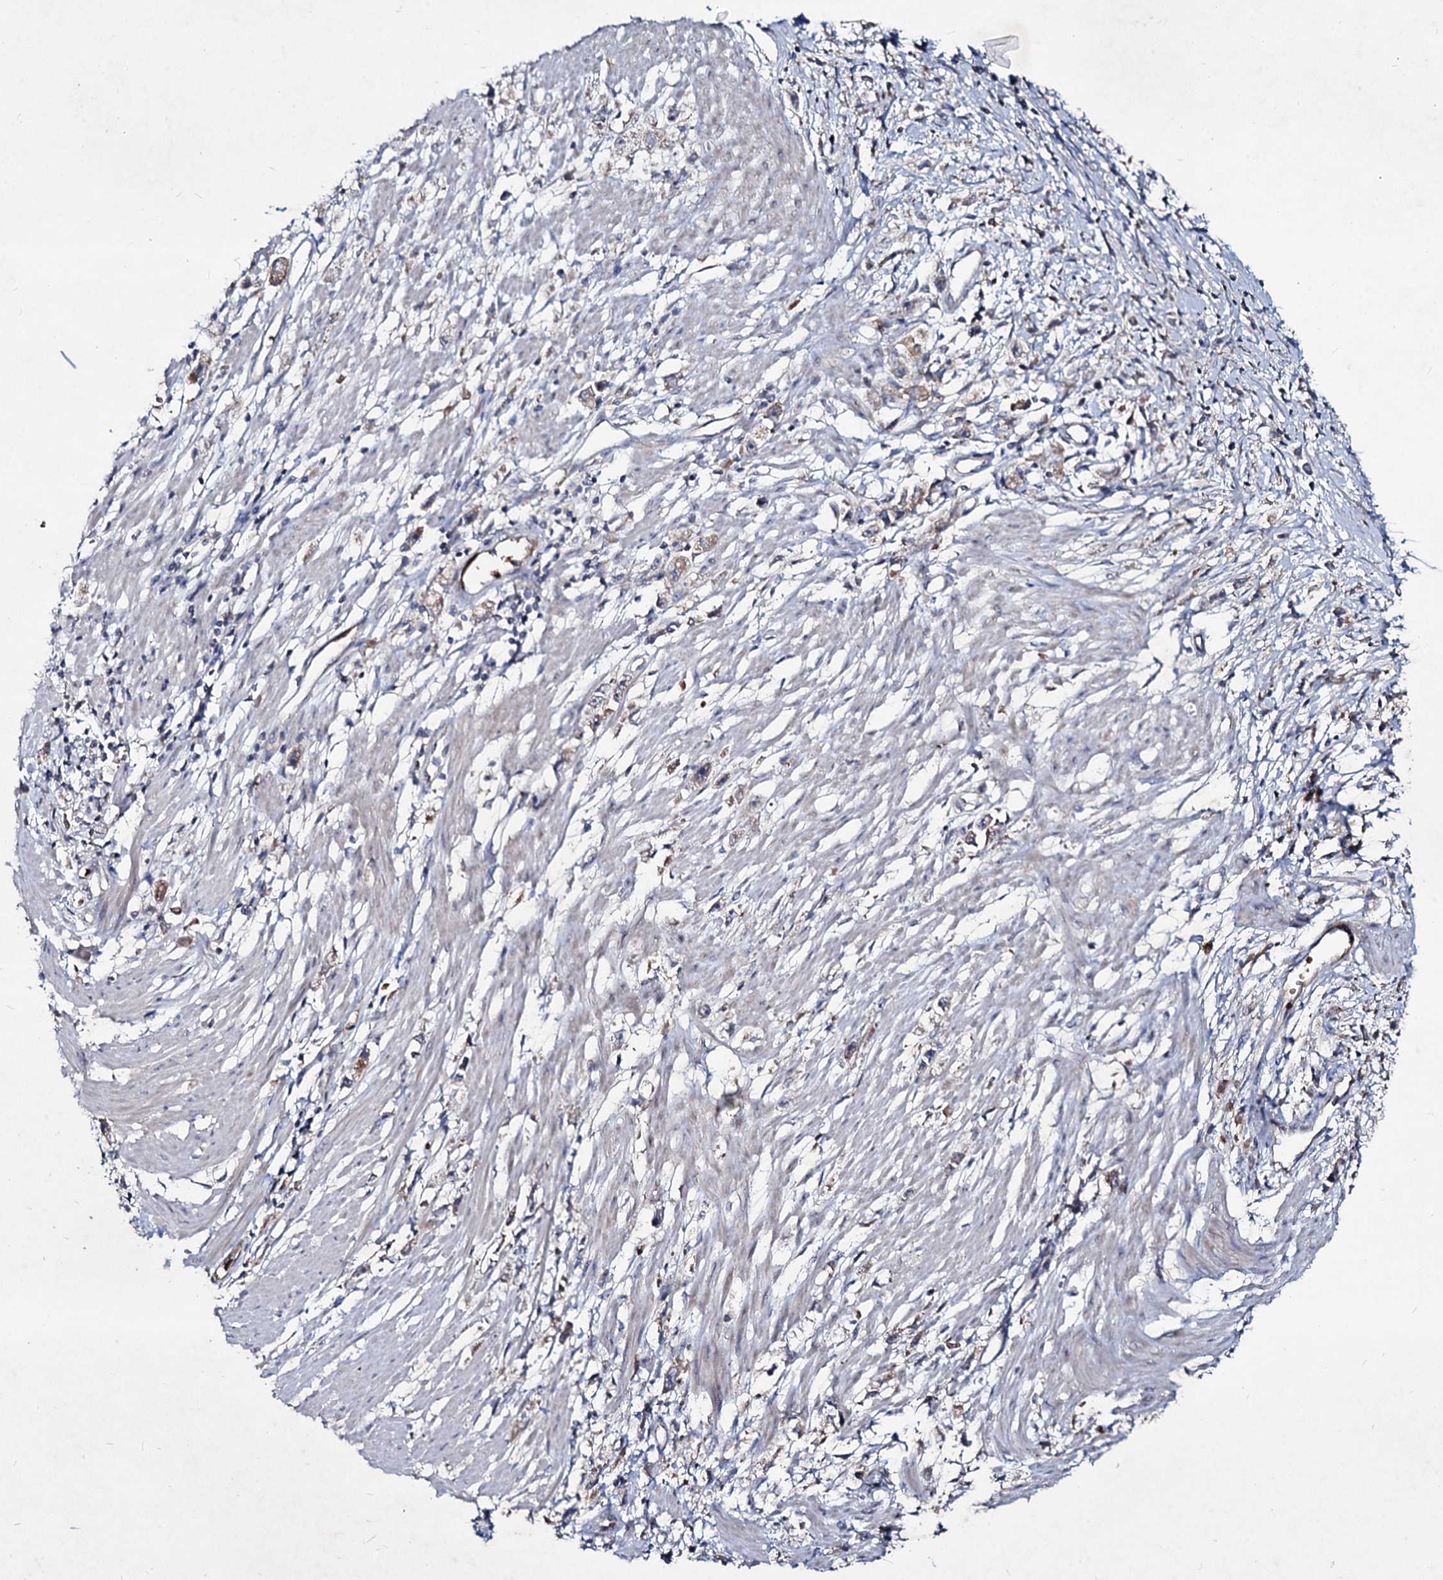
{"staining": {"intensity": "weak", "quantity": ">75%", "location": "cytoplasmic/membranous"}, "tissue": "stomach cancer", "cell_type": "Tumor cells", "image_type": "cancer", "snomed": [{"axis": "morphology", "description": "Adenocarcinoma, NOS"}, {"axis": "topography", "description": "Stomach"}], "caption": "Protein positivity by immunohistochemistry (IHC) displays weak cytoplasmic/membranous expression in about >75% of tumor cells in stomach cancer (adenocarcinoma).", "gene": "RNF6", "patient": {"sex": "female", "age": 59}}